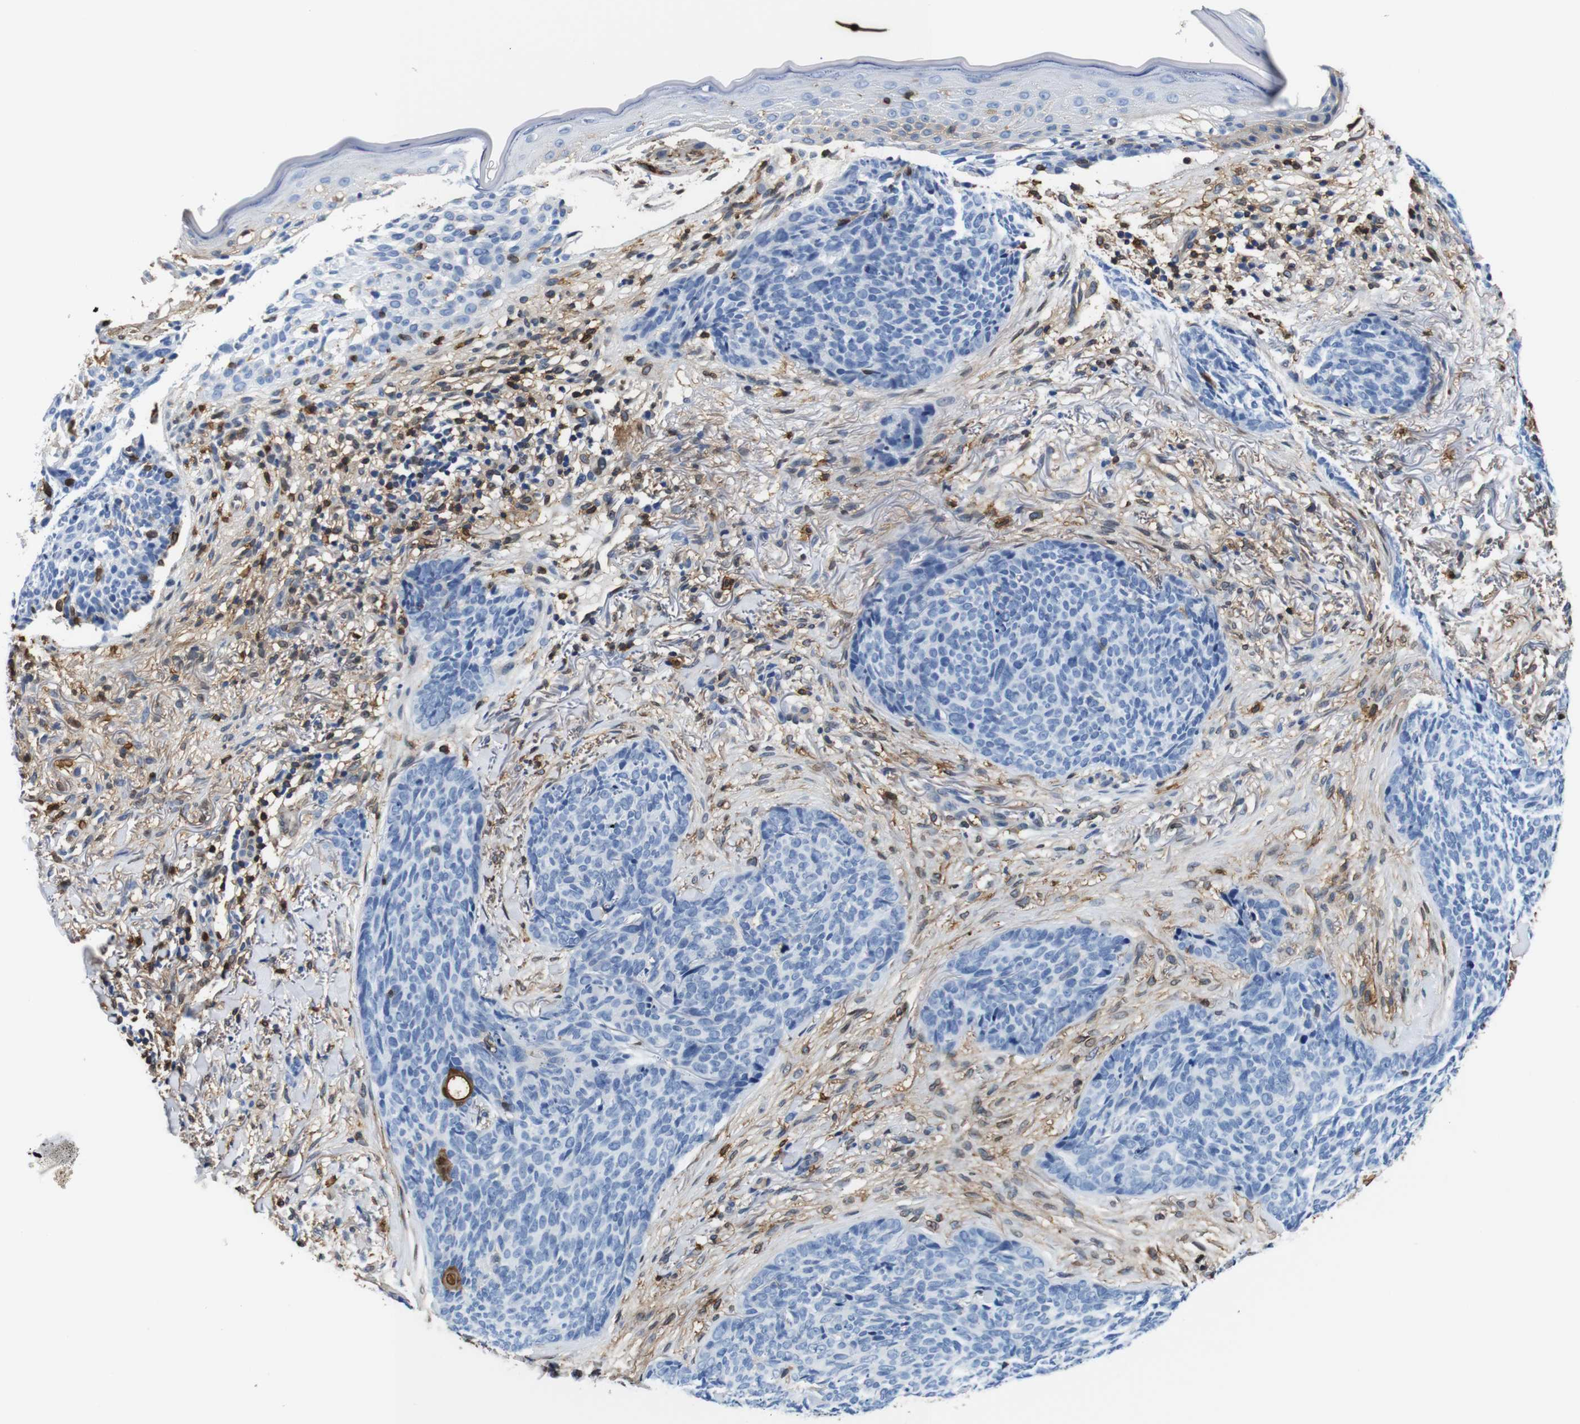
{"staining": {"intensity": "negative", "quantity": "none", "location": "none"}, "tissue": "skin cancer", "cell_type": "Tumor cells", "image_type": "cancer", "snomed": [{"axis": "morphology", "description": "Basal cell carcinoma"}, {"axis": "topography", "description": "Skin"}], "caption": "This is an IHC histopathology image of basal cell carcinoma (skin). There is no positivity in tumor cells.", "gene": "ANXA1", "patient": {"sex": "female", "age": 70}}